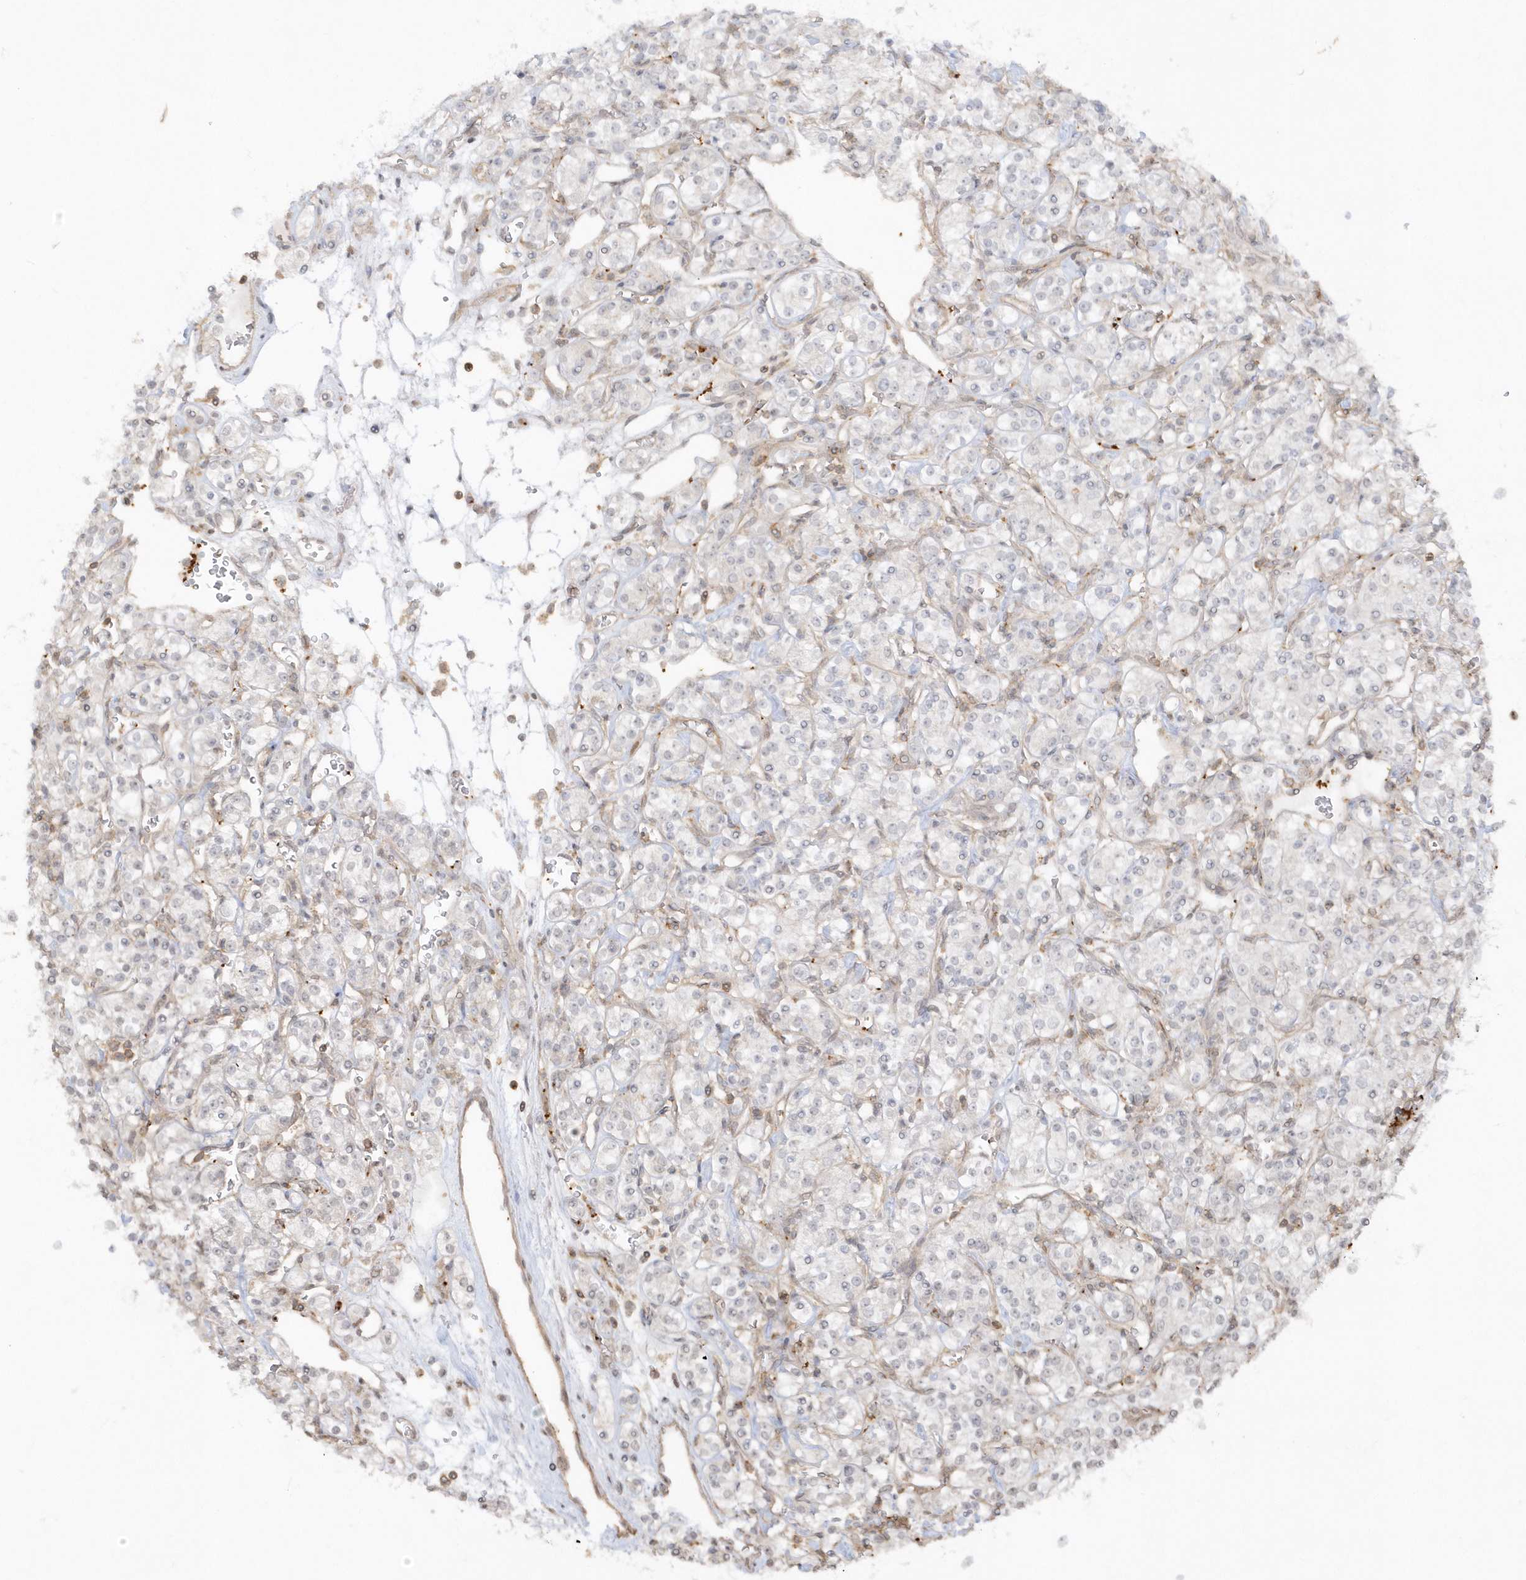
{"staining": {"intensity": "negative", "quantity": "none", "location": "none"}, "tissue": "renal cancer", "cell_type": "Tumor cells", "image_type": "cancer", "snomed": [{"axis": "morphology", "description": "Adenocarcinoma, NOS"}, {"axis": "topography", "description": "Kidney"}], "caption": "Tumor cells are negative for brown protein staining in renal cancer.", "gene": "BSN", "patient": {"sex": "male", "age": 77}}